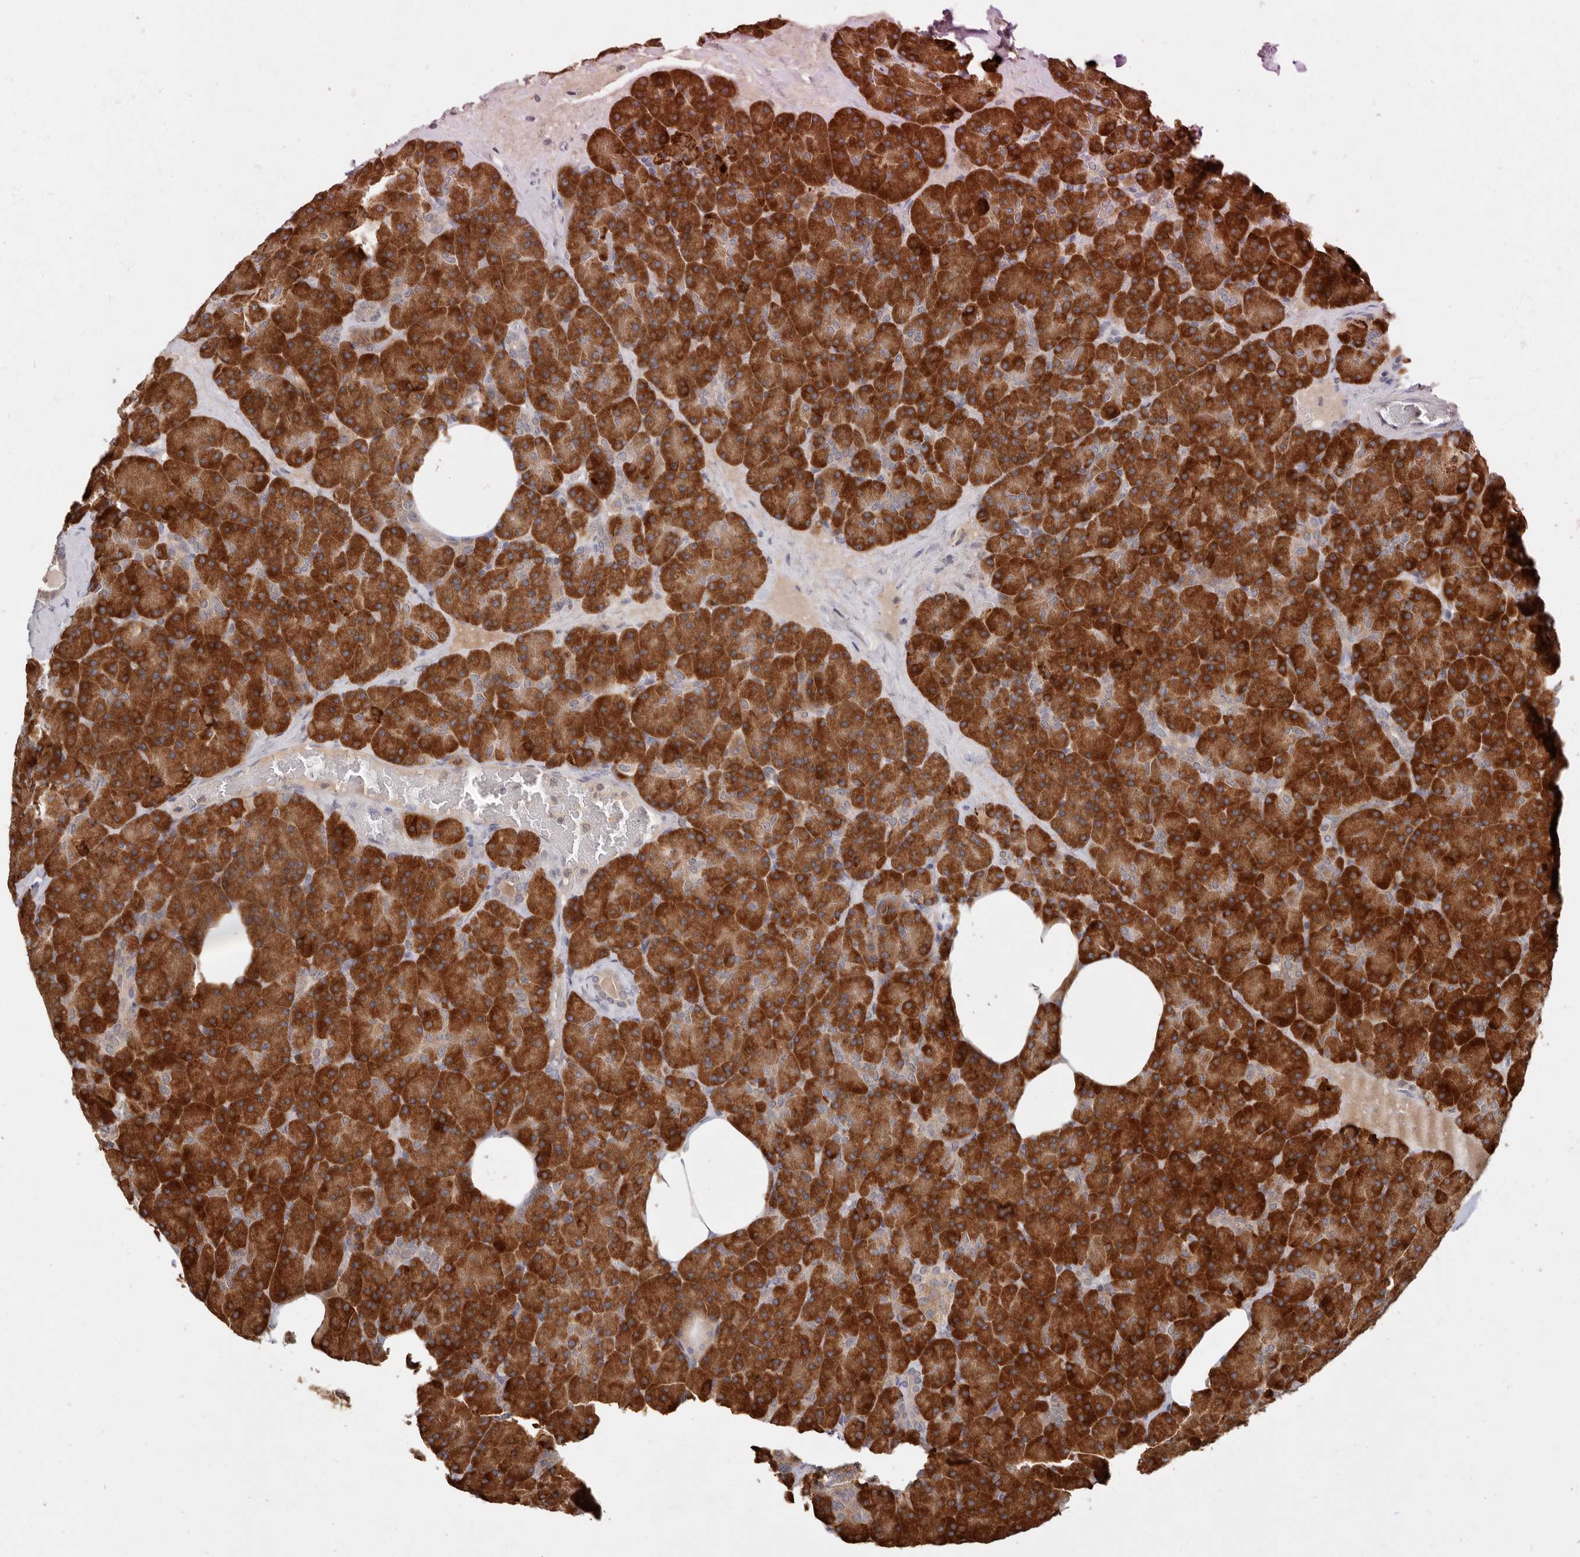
{"staining": {"intensity": "strong", "quantity": ">75%", "location": "cytoplasmic/membranous"}, "tissue": "pancreas", "cell_type": "Exocrine glandular cells", "image_type": "normal", "snomed": [{"axis": "morphology", "description": "Normal tissue, NOS"}, {"axis": "morphology", "description": "Carcinoid, malignant, NOS"}, {"axis": "topography", "description": "Pancreas"}], "caption": "Brown immunohistochemical staining in benign pancreas reveals strong cytoplasmic/membranous staining in approximately >75% of exocrine glandular cells. (DAB (3,3'-diaminobenzidine) IHC, brown staining for protein, blue staining for nuclei).", "gene": "ARHGEF10L", "patient": {"sex": "female", "age": 35}}